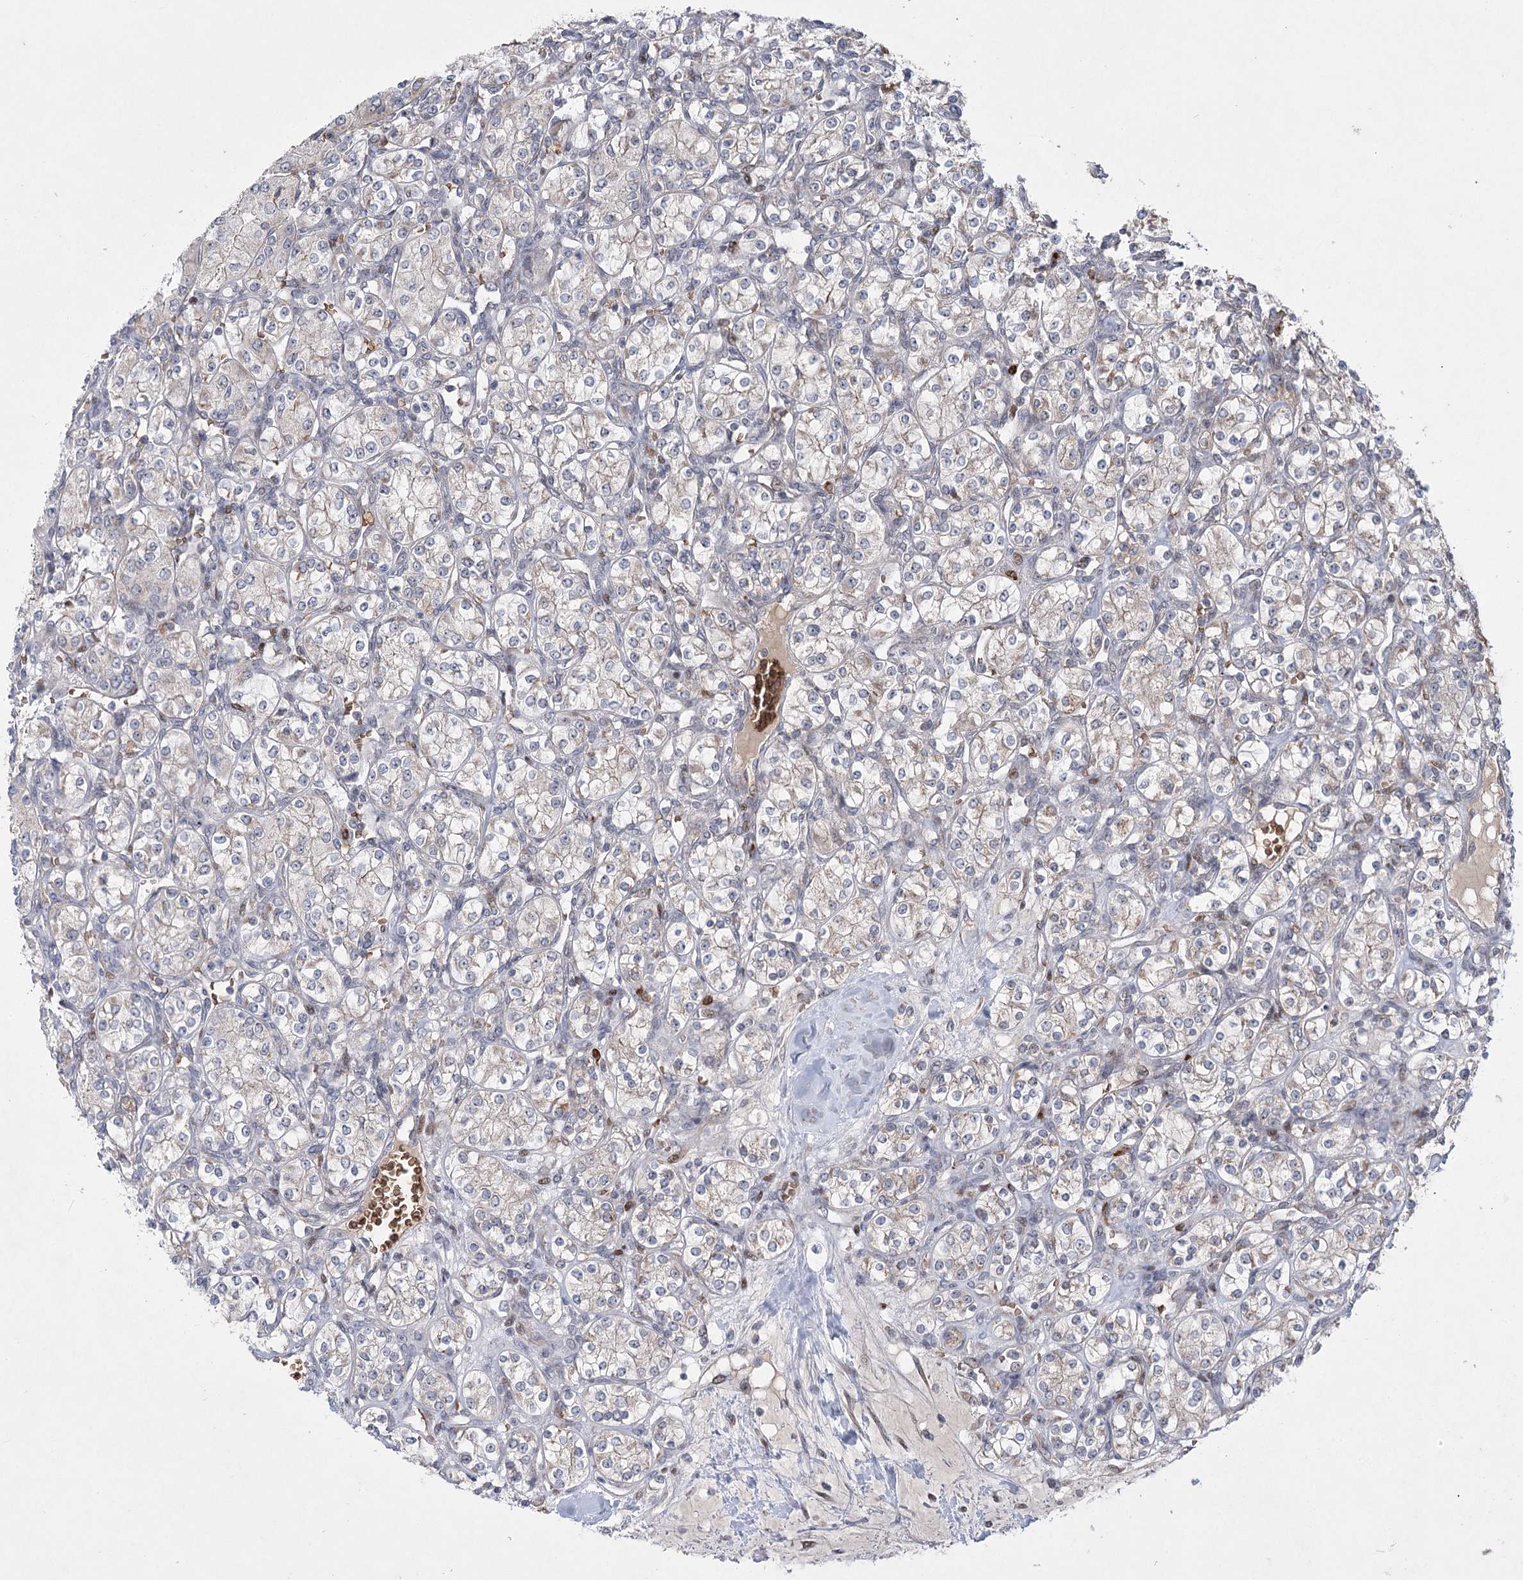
{"staining": {"intensity": "negative", "quantity": "none", "location": "none"}, "tissue": "renal cancer", "cell_type": "Tumor cells", "image_type": "cancer", "snomed": [{"axis": "morphology", "description": "Adenocarcinoma, NOS"}, {"axis": "topography", "description": "Kidney"}], "caption": "High magnification brightfield microscopy of renal cancer stained with DAB (3,3'-diaminobenzidine) (brown) and counterstained with hematoxylin (blue): tumor cells show no significant positivity.", "gene": "NSMCE4A", "patient": {"sex": "male", "age": 77}}